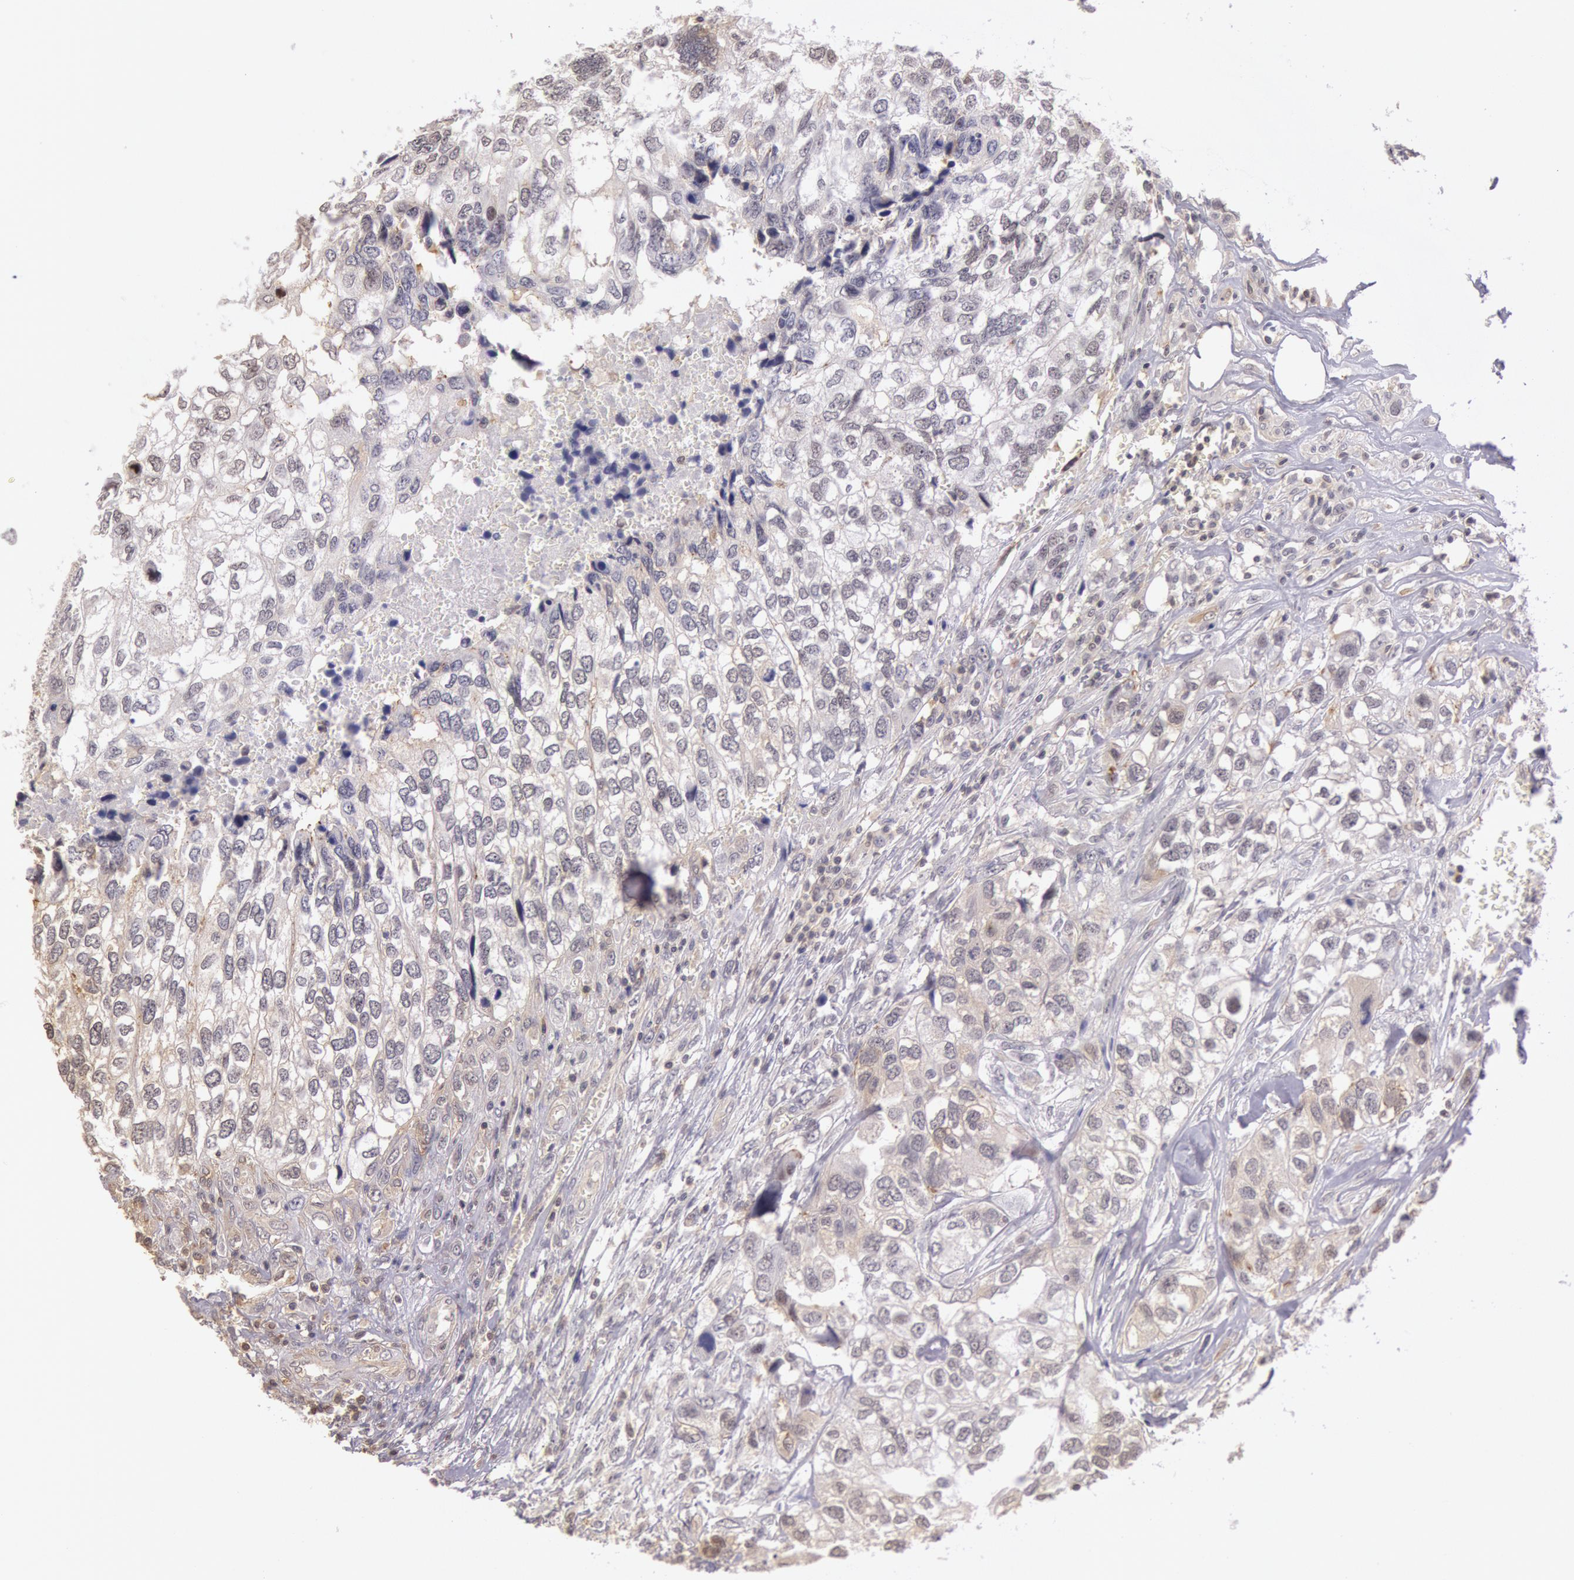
{"staining": {"intensity": "negative", "quantity": "none", "location": "none"}, "tissue": "breast cancer", "cell_type": "Tumor cells", "image_type": "cancer", "snomed": [{"axis": "morphology", "description": "Neoplasm, malignant, NOS"}, {"axis": "topography", "description": "Breast"}], "caption": "The image displays no significant positivity in tumor cells of neoplasm (malignant) (breast).", "gene": "HIF1A", "patient": {"sex": "female", "age": 50}}